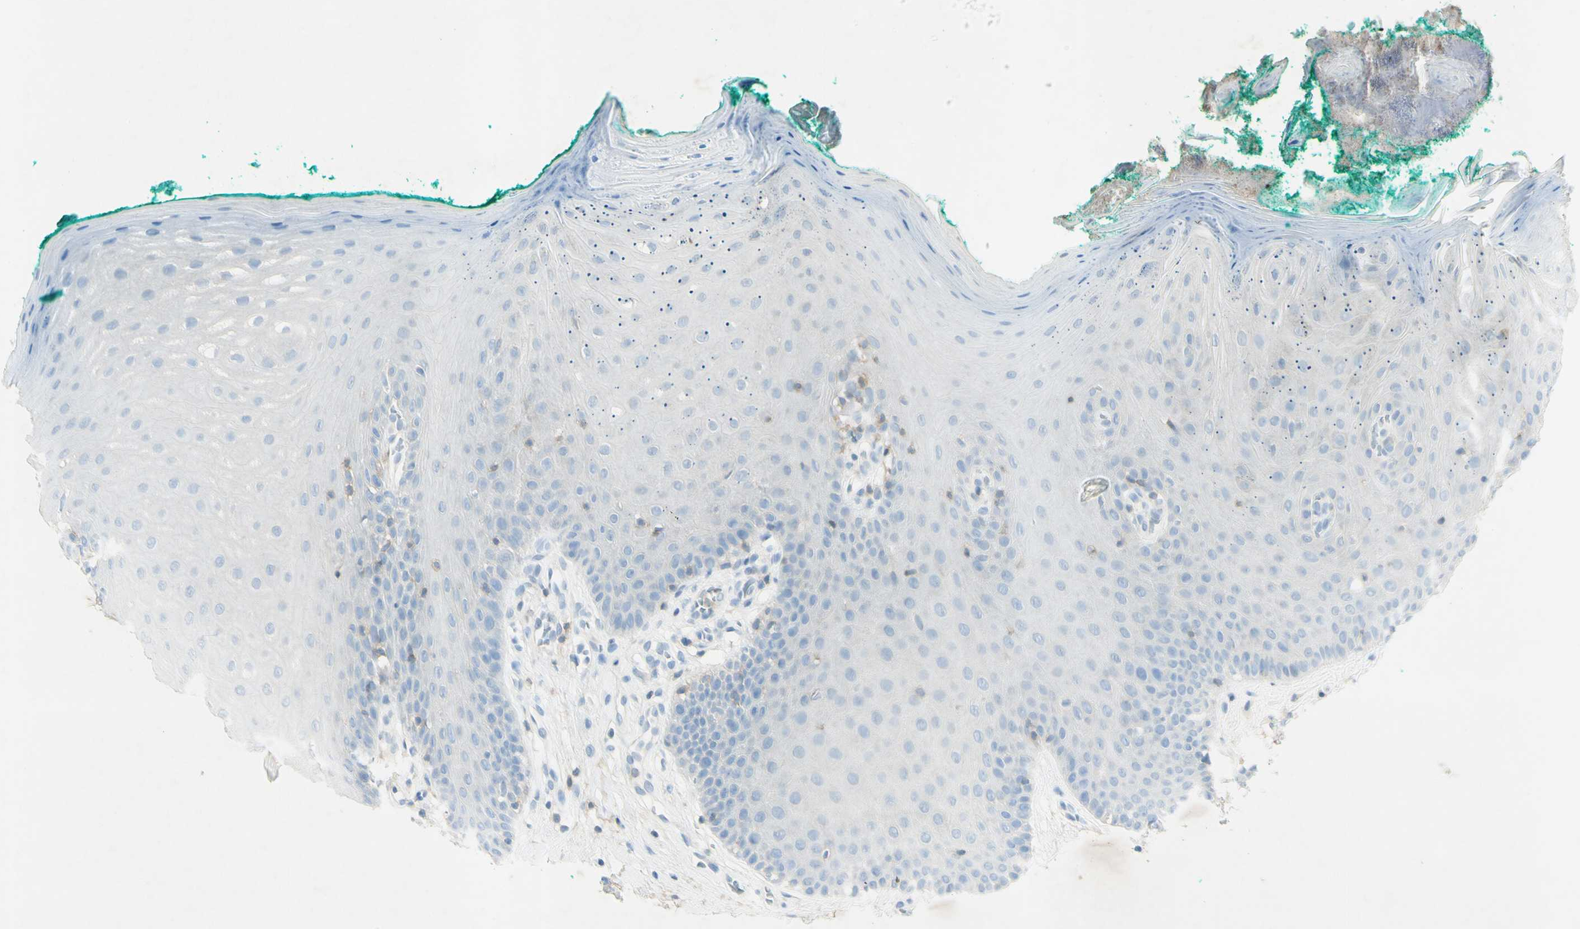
{"staining": {"intensity": "negative", "quantity": "none", "location": "none"}, "tissue": "oral mucosa", "cell_type": "Squamous epithelial cells", "image_type": "normal", "snomed": [{"axis": "morphology", "description": "Normal tissue, NOS"}, {"axis": "topography", "description": "Skeletal muscle"}, {"axis": "topography", "description": "Oral tissue"}], "caption": "Immunohistochemistry (IHC) photomicrograph of benign oral mucosa stained for a protein (brown), which demonstrates no staining in squamous epithelial cells. (DAB (3,3'-diaminobenzidine) immunohistochemistry (IHC), high magnification).", "gene": "GDF15", "patient": {"sex": "male", "age": 58}}